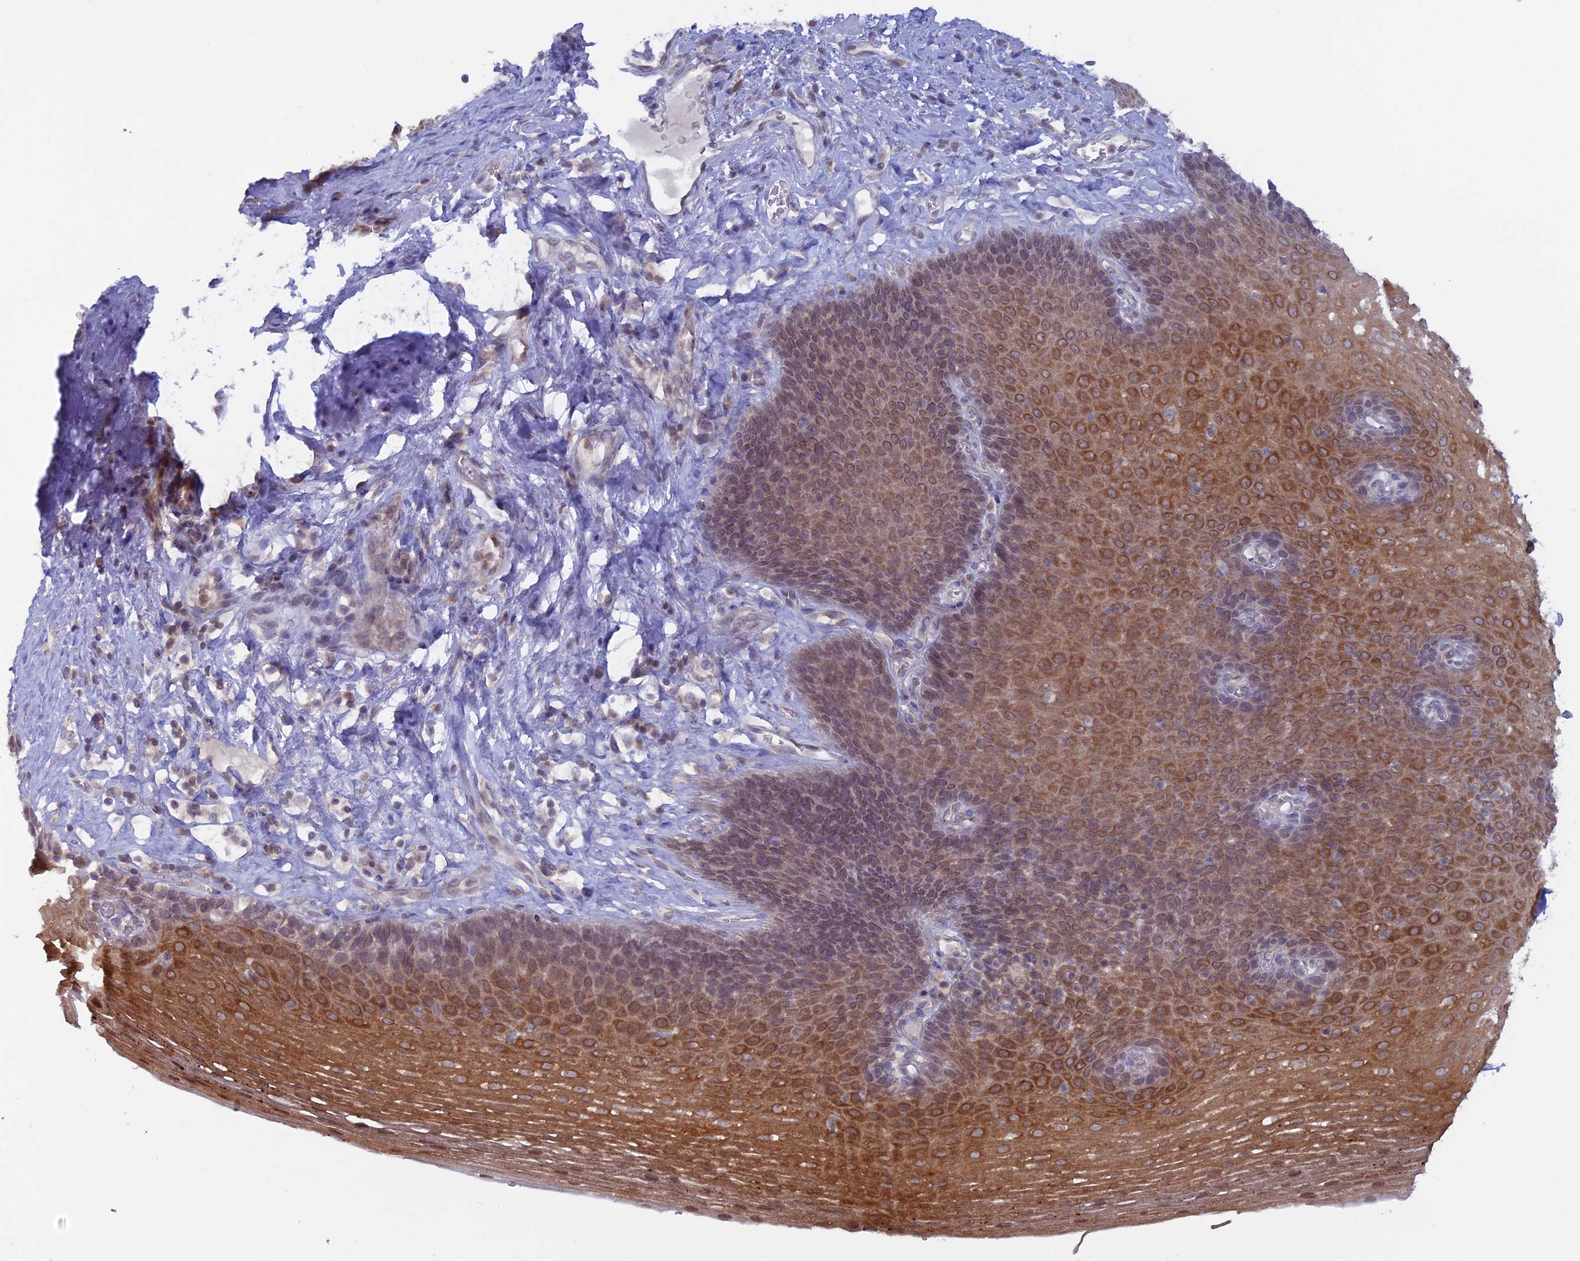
{"staining": {"intensity": "strong", "quantity": "25%-75%", "location": "cytoplasmic/membranous,nuclear"}, "tissue": "esophagus", "cell_type": "Squamous epithelial cells", "image_type": "normal", "snomed": [{"axis": "morphology", "description": "Normal tissue, NOS"}, {"axis": "topography", "description": "Esophagus"}], "caption": "Protein staining by immunohistochemistry exhibits strong cytoplasmic/membranous,nuclear positivity in approximately 25%-75% of squamous epithelial cells in benign esophagus. (Brightfield microscopy of DAB IHC at high magnification).", "gene": "WDR46", "patient": {"sex": "female", "age": 66}}